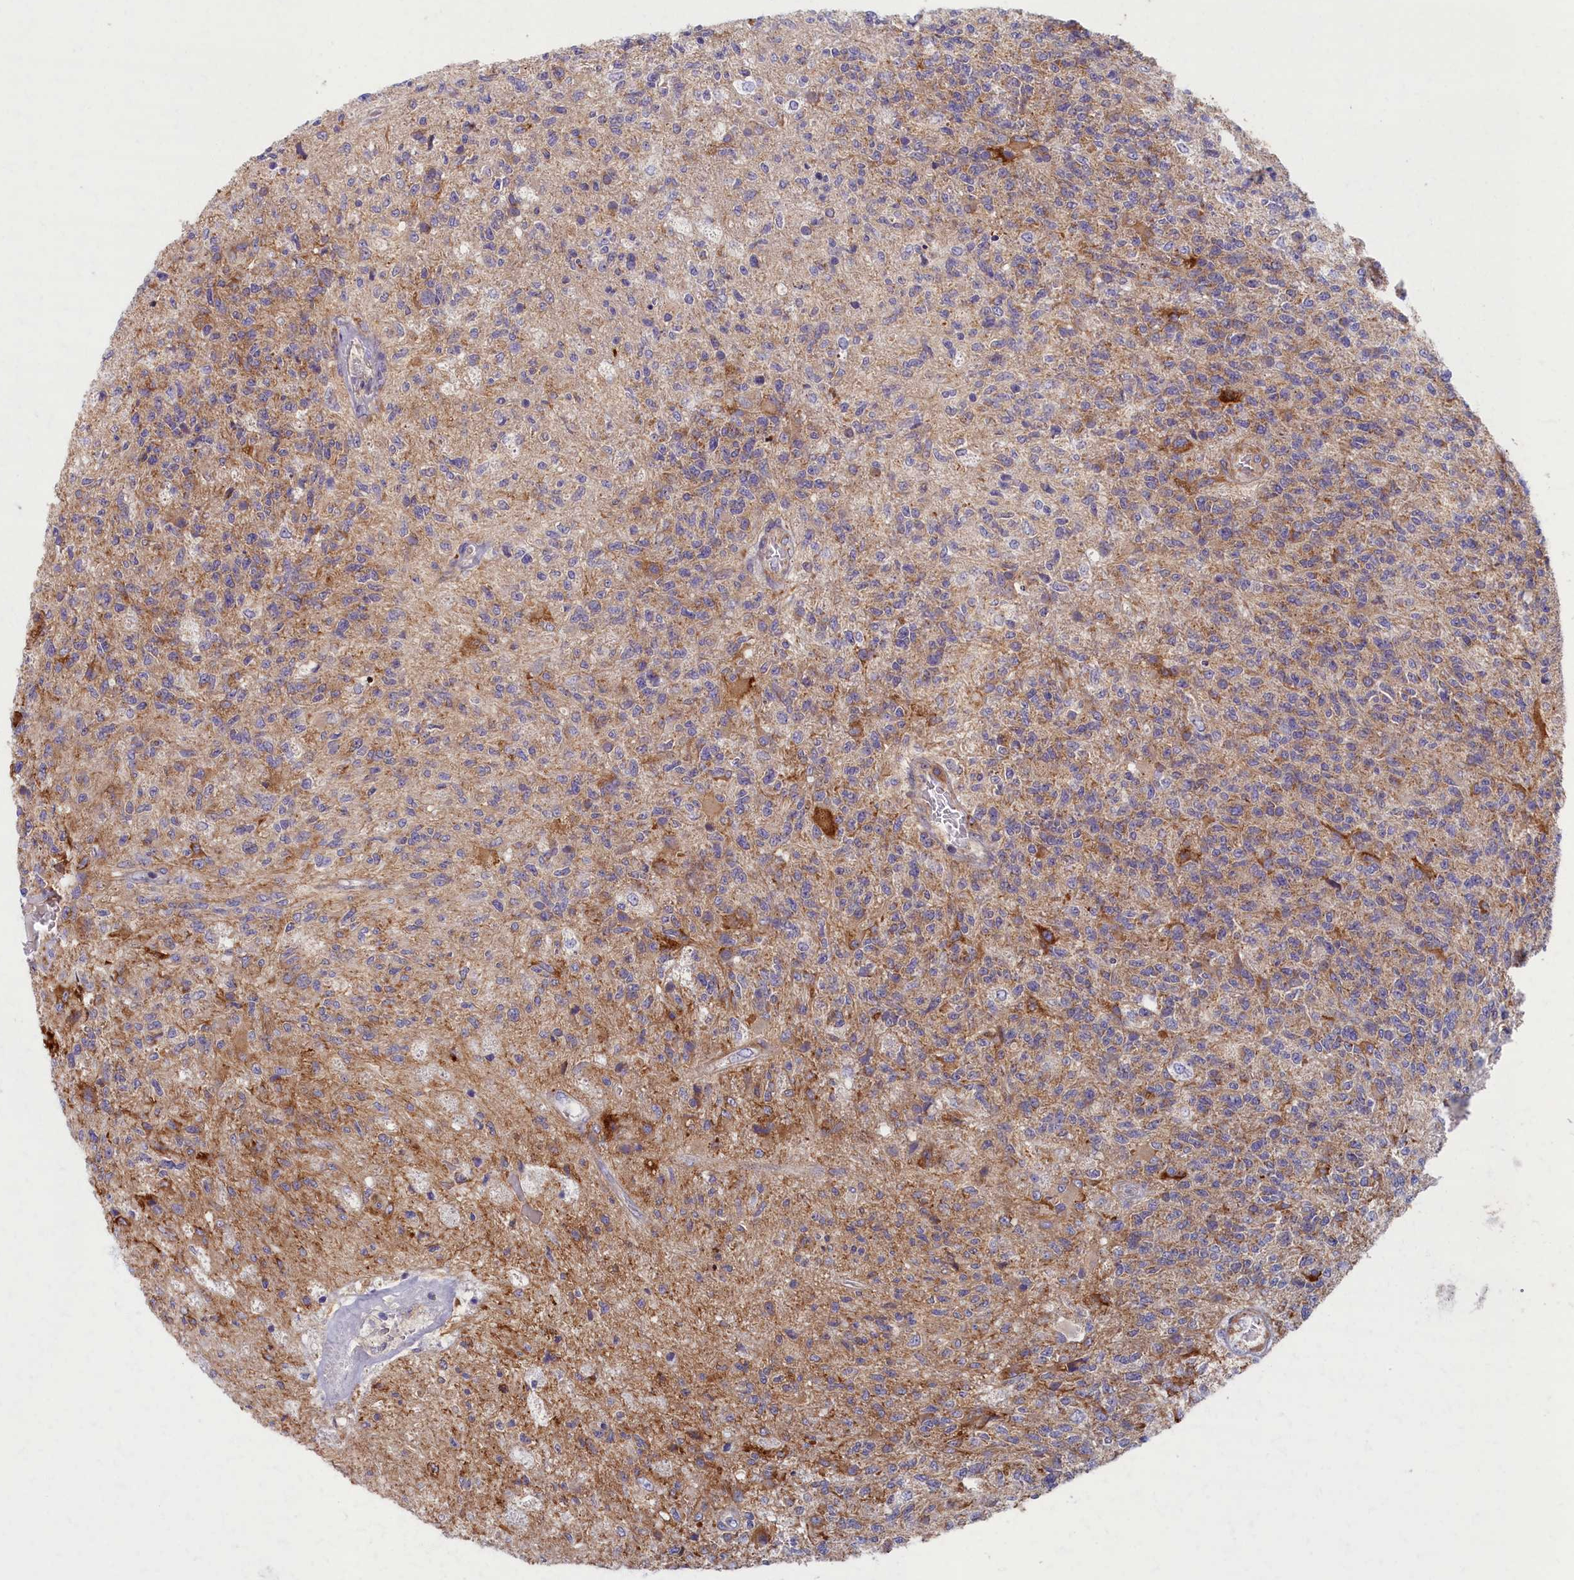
{"staining": {"intensity": "moderate", "quantity": "<25%", "location": "cytoplasmic/membranous"}, "tissue": "glioma", "cell_type": "Tumor cells", "image_type": "cancer", "snomed": [{"axis": "morphology", "description": "Glioma, malignant, High grade"}, {"axis": "topography", "description": "Brain"}], "caption": "Brown immunohistochemical staining in malignant glioma (high-grade) shows moderate cytoplasmic/membranous positivity in about <25% of tumor cells.", "gene": "MRPS25", "patient": {"sex": "male", "age": 56}}